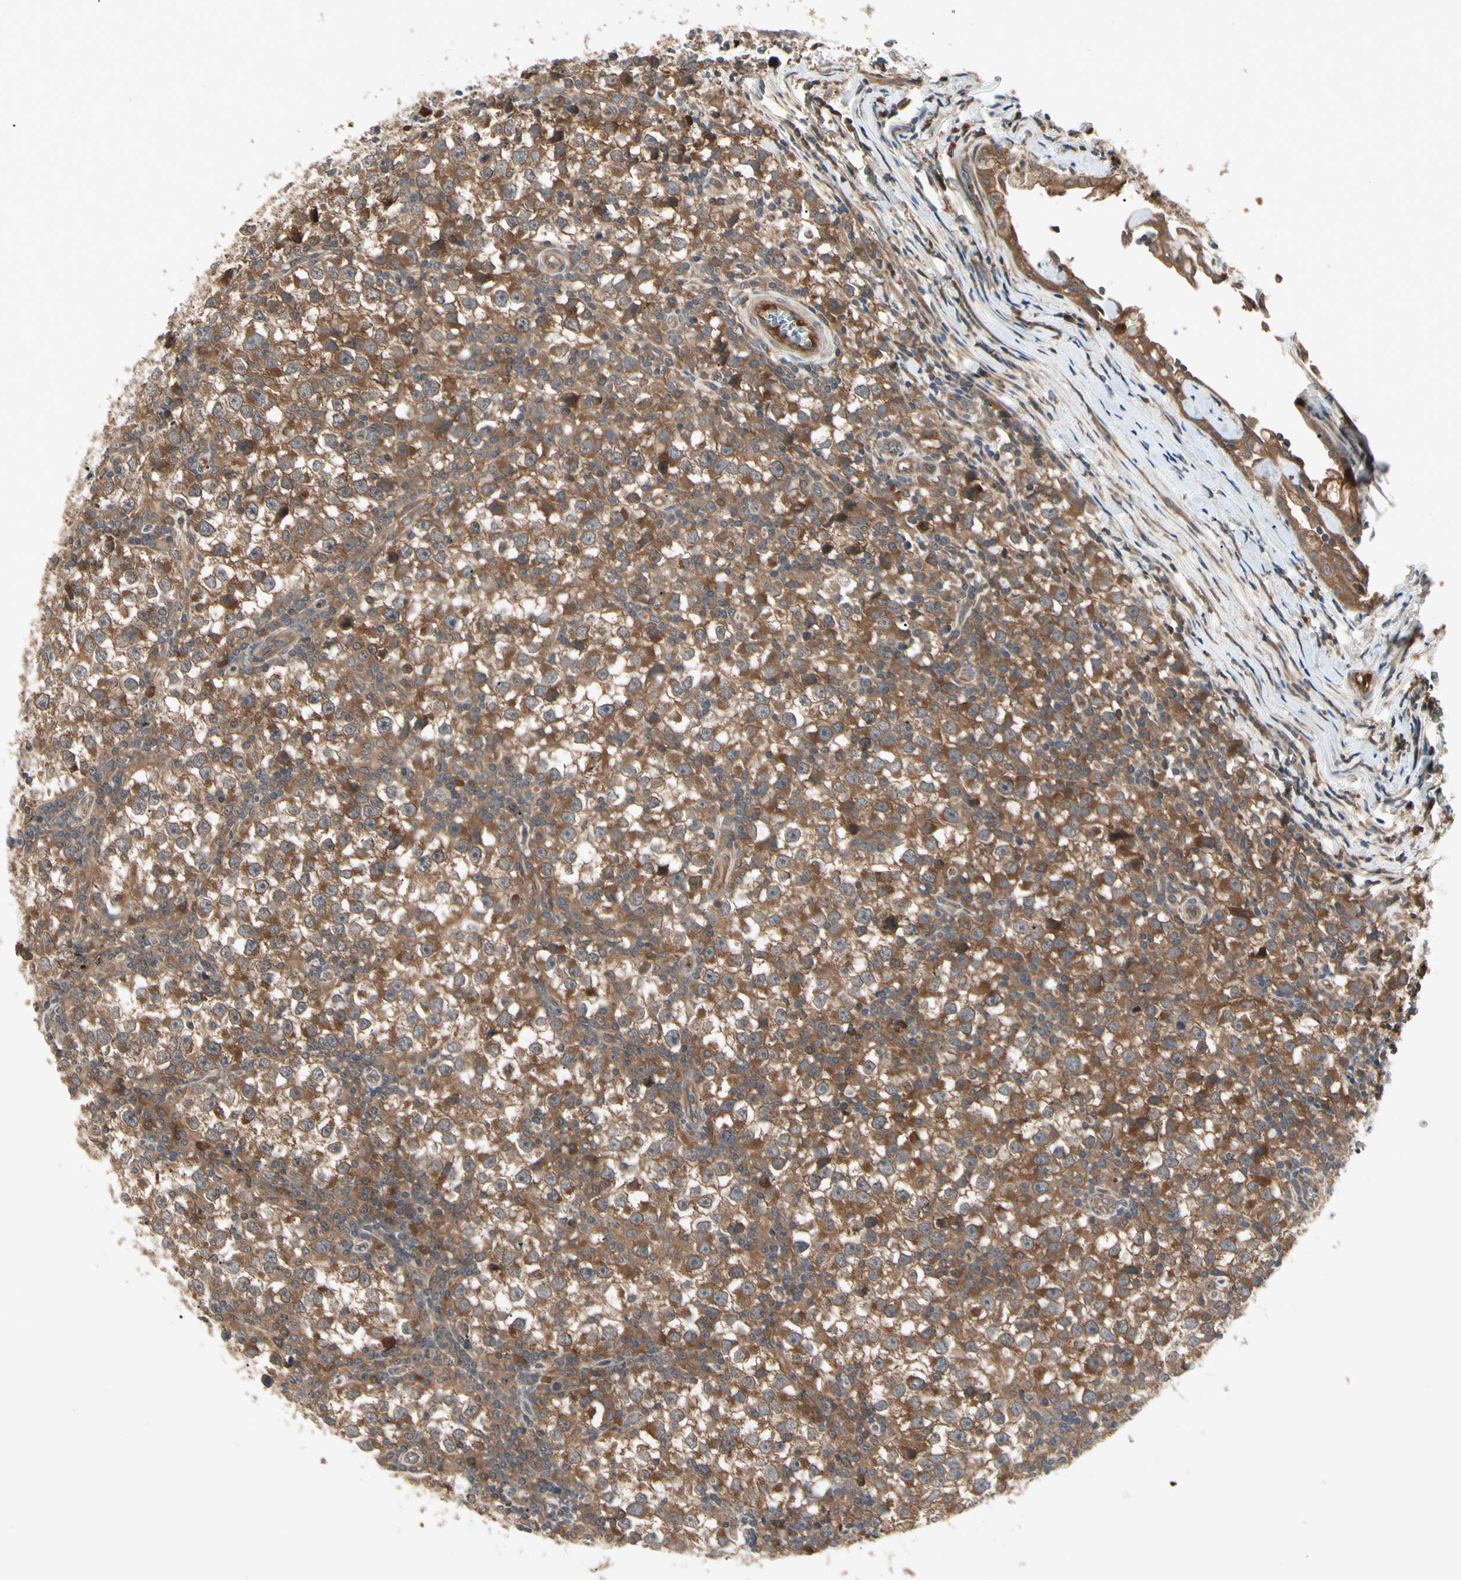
{"staining": {"intensity": "strong", "quantity": ">75%", "location": "cytoplasmic/membranous"}, "tissue": "testis cancer", "cell_type": "Tumor cells", "image_type": "cancer", "snomed": [{"axis": "morphology", "description": "Seminoma, NOS"}, {"axis": "topography", "description": "Testis"}], "caption": "A high-resolution image shows immunohistochemistry staining of testis cancer (seminoma), which displays strong cytoplasmic/membranous expression in about >75% of tumor cells.", "gene": "RNF14", "patient": {"sex": "male", "age": 65}}